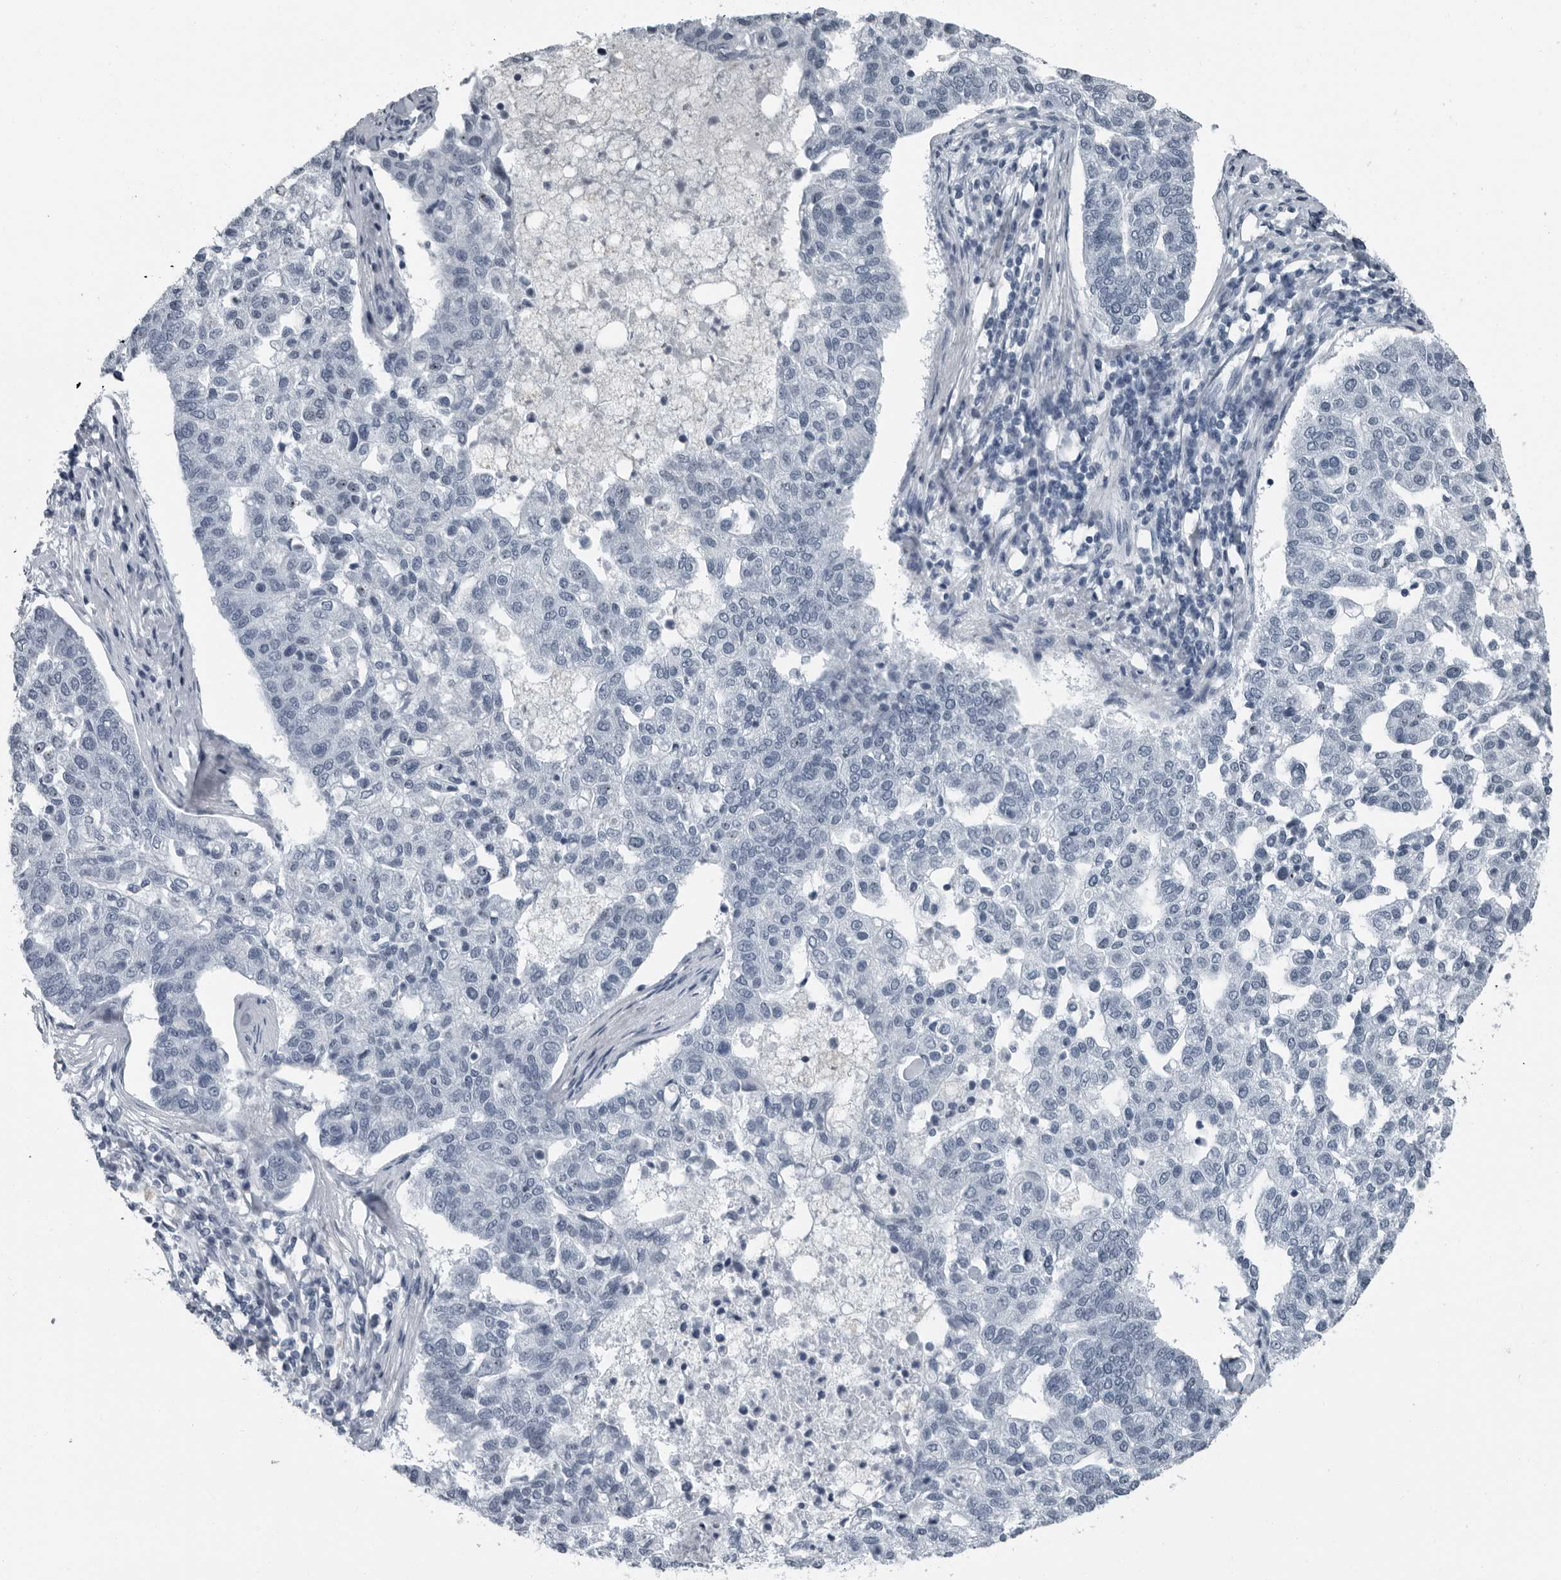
{"staining": {"intensity": "negative", "quantity": "none", "location": "none"}, "tissue": "pancreatic cancer", "cell_type": "Tumor cells", "image_type": "cancer", "snomed": [{"axis": "morphology", "description": "Adenocarcinoma, NOS"}, {"axis": "topography", "description": "Pancreas"}], "caption": "This is a image of IHC staining of adenocarcinoma (pancreatic), which shows no positivity in tumor cells. Nuclei are stained in blue.", "gene": "PDCD11", "patient": {"sex": "female", "age": 61}}